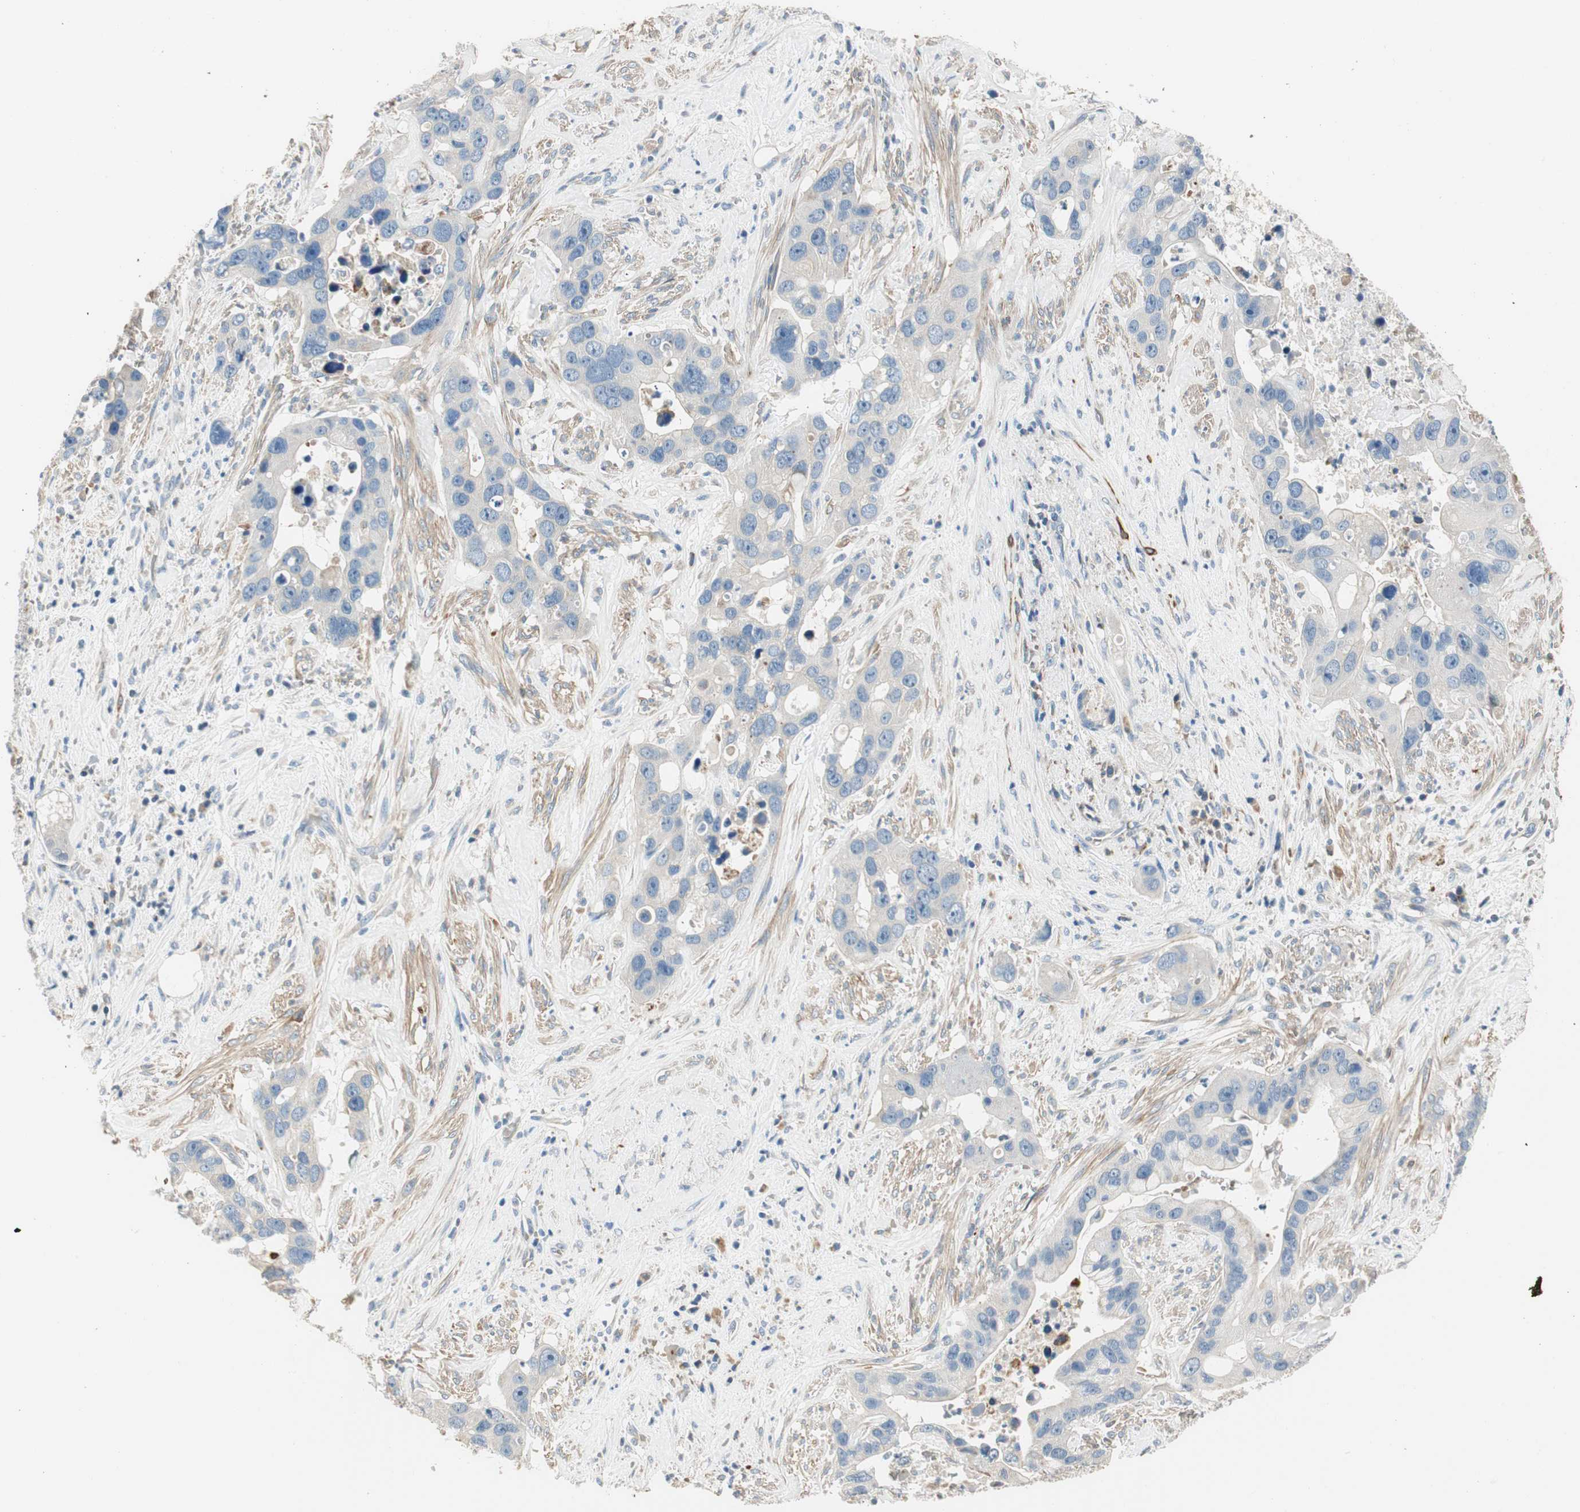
{"staining": {"intensity": "negative", "quantity": "none", "location": "none"}, "tissue": "liver cancer", "cell_type": "Tumor cells", "image_type": "cancer", "snomed": [{"axis": "morphology", "description": "Cholangiocarcinoma"}, {"axis": "topography", "description": "Liver"}], "caption": "Micrograph shows no protein staining in tumor cells of liver cholangiocarcinoma tissue.", "gene": "RORB", "patient": {"sex": "female", "age": 65}}